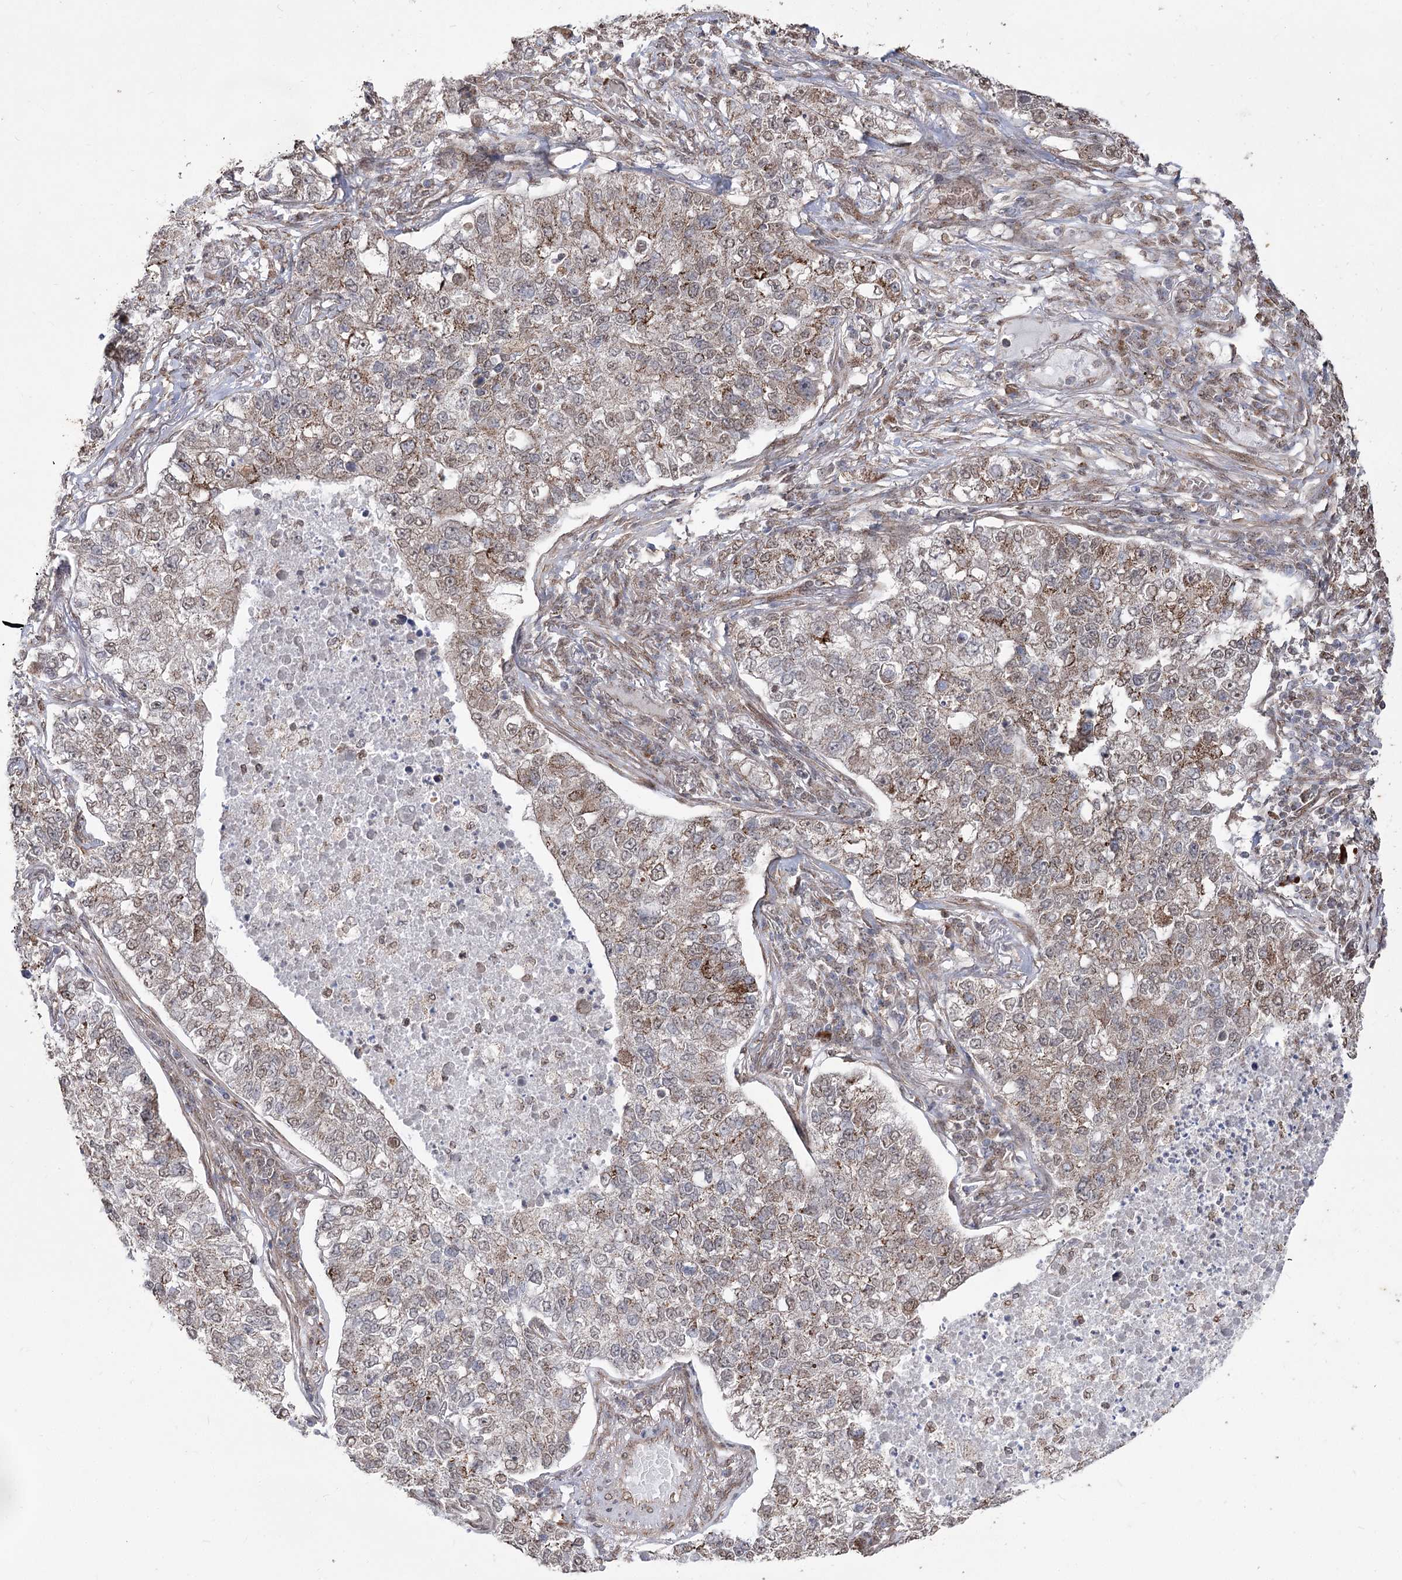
{"staining": {"intensity": "moderate", "quantity": ">75%", "location": "cytoplasmic/membranous"}, "tissue": "lung cancer", "cell_type": "Tumor cells", "image_type": "cancer", "snomed": [{"axis": "morphology", "description": "Adenocarcinoma, NOS"}, {"axis": "topography", "description": "Lung"}], "caption": "Approximately >75% of tumor cells in lung cancer show moderate cytoplasmic/membranous protein positivity as visualized by brown immunohistochemical staining.", "gene": "ZSCAN23", "patient": {"sex": "male", "age": 49}}